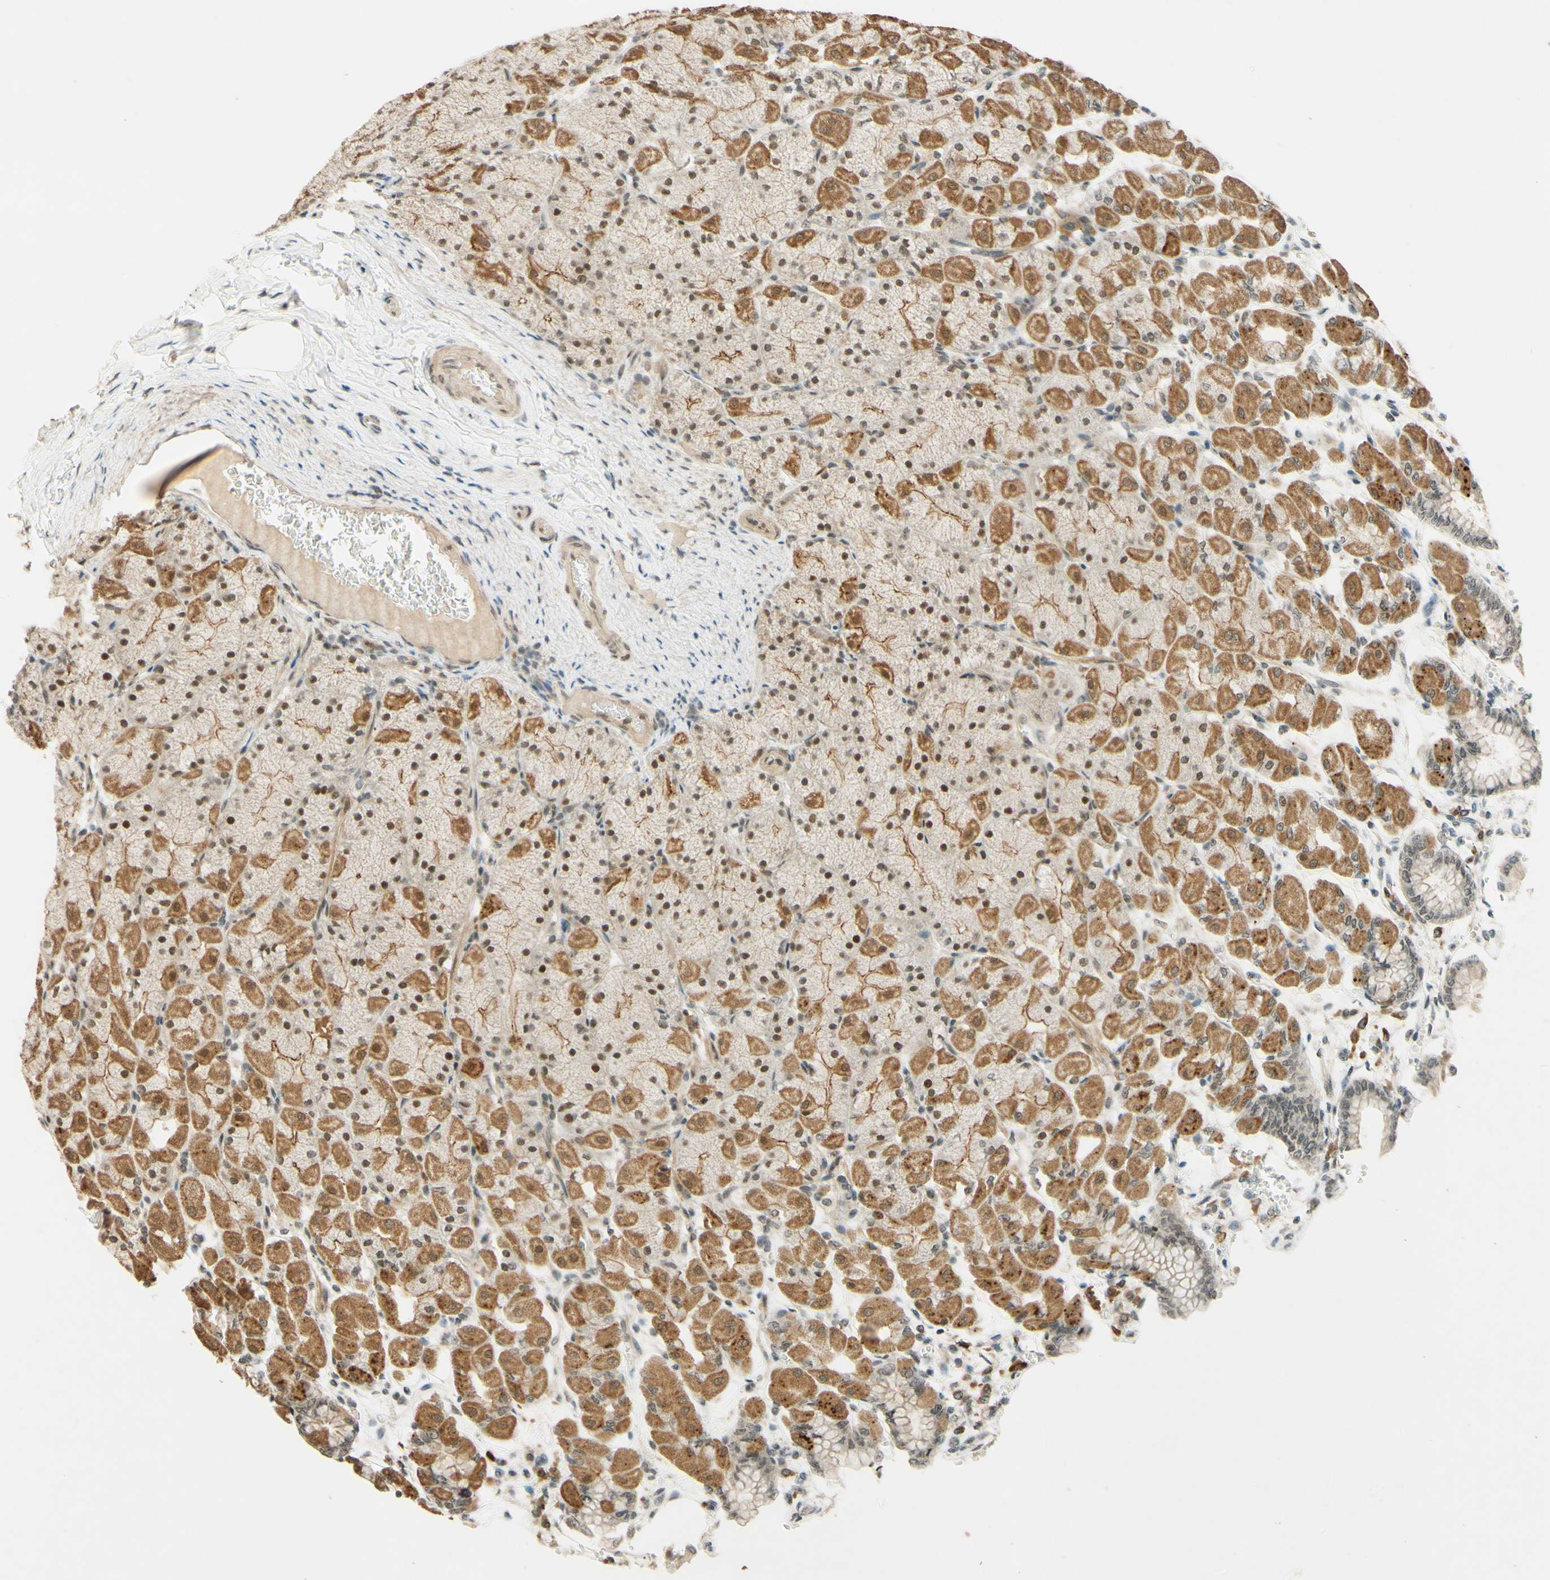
{"staining": {"intensity": "moderate", "quantity": ">75%", "location": "cytoplasmic/membranous,nuclear"}, "tissue": "stomach", "cell_type": "Glandular cells", "image_type": "normal", "snomed": [{"axis": "morphology", "description": "Normal tissue, NOS"}, {"axis": "topography", "description": "Stomach, upper"}], "caption": "Immunohistochemical staining of normal stomach exhibits moderate cytoplasmic/membranous,nuclear protein expression in about >75% of glandular cells.", "gene": "SMARCB1", "patient": {"sex": "female", "age": 56}}